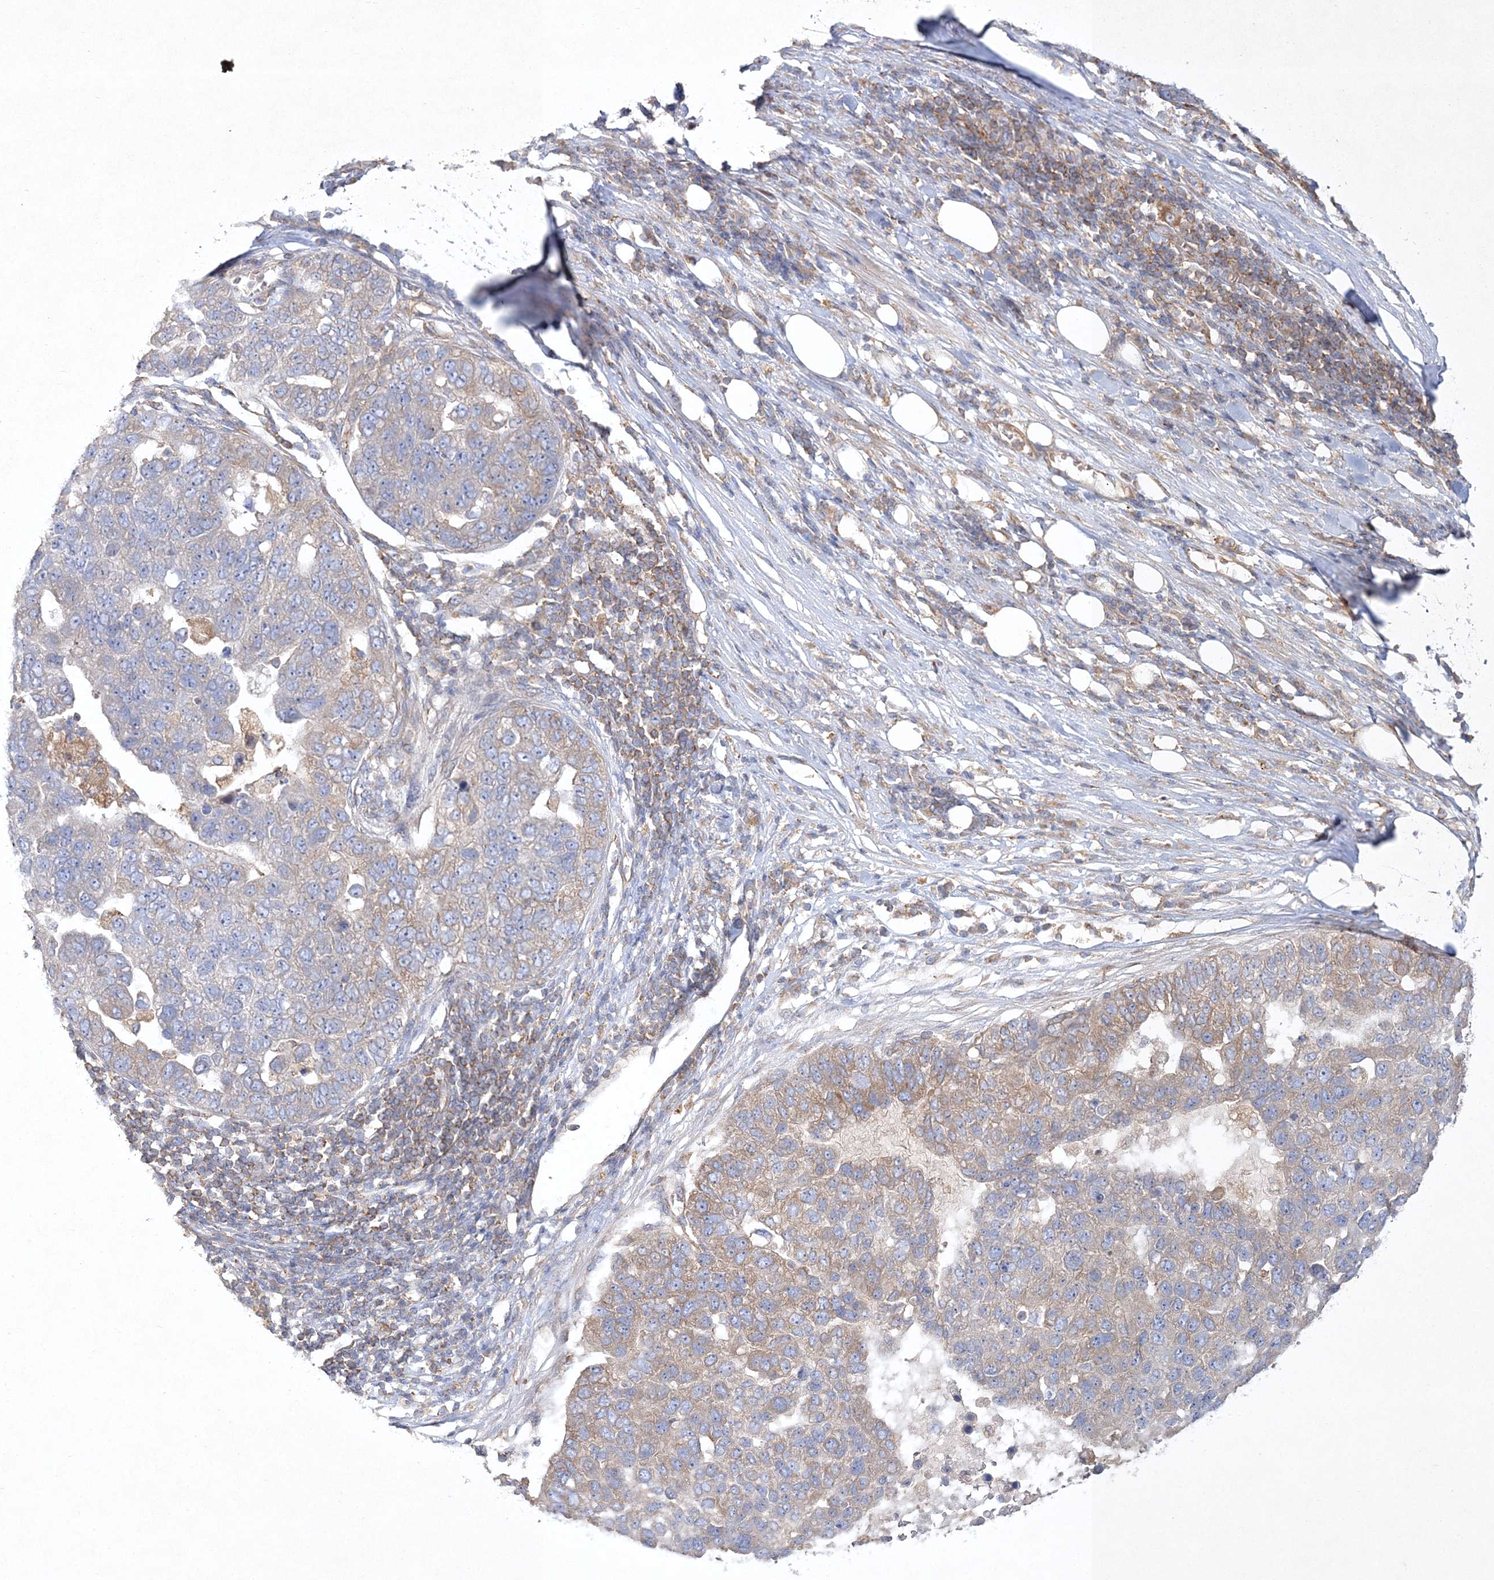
{"staining": {"intensity": "weak", "quantity": "25%-75%", "location": "cytoplasmic/membranous"}, "tissue": "pancreatic cancer", "cell_type": "Tumor cells", "image_type": "cancer", "snomed": [{"axis": "morphology", "description": "Adenocarcinoma, NOS"}, {"axis": "topography", "description": "Pancreas"}], "caption": "Human pancreatic adenocarcinoma stained with a brown dye demonstrates weak cytoplasmic/membranous positive staining in about 25%-75% of tumor cells.", "gene": "WDR37", "patient": {"sex": "female", "age": 61}}